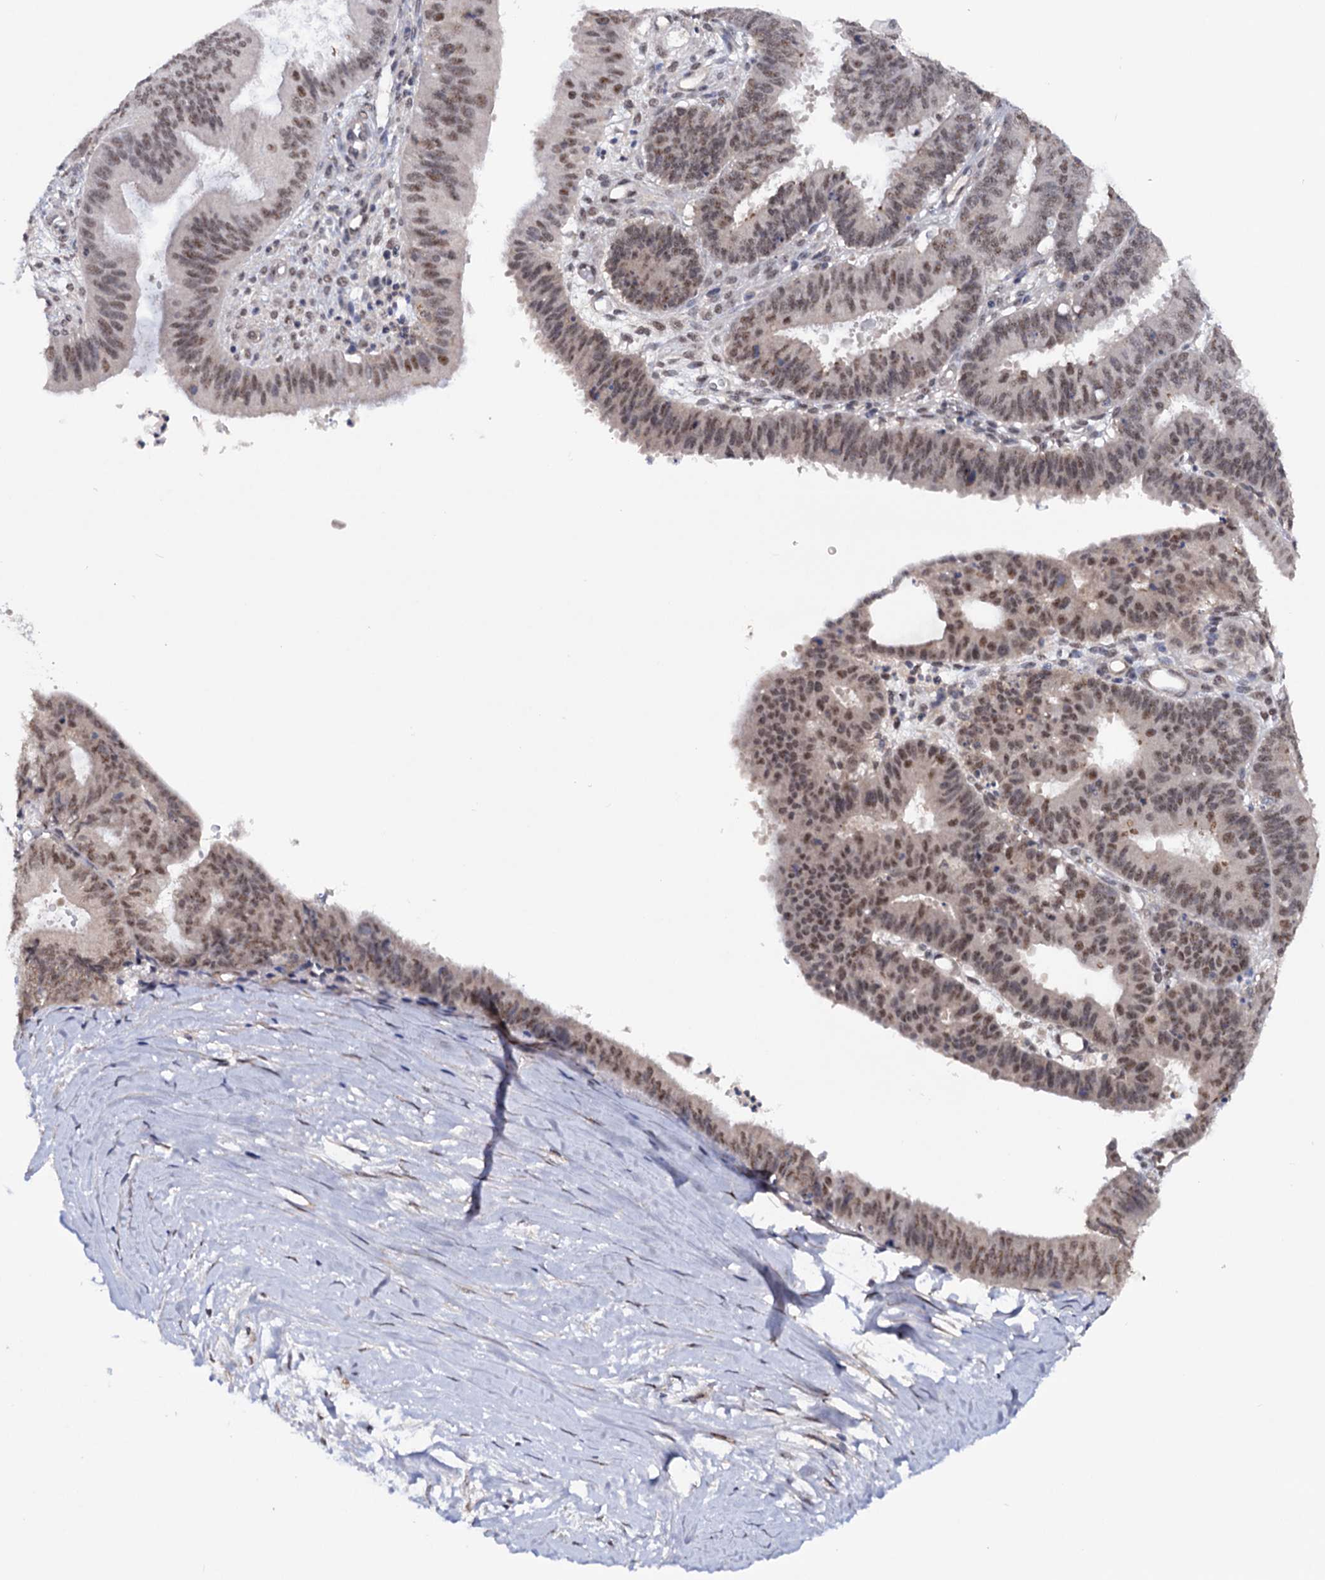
{"staining": {"intensity": "moderate", "quantity": "<25%", "location": "nuclear"}, "tissue": "ovarian cancer", "cell_type": "Tumor cells", "image_type": "cancer", "snomed": [{"axis": "morphology", "description": "Carcinoma, endometroid"}, {"axis": "topography", "description": "Appendix"}, {"axis": "topography", "description": "Ovary"}], "caption": "Moderate nuclear positivity is present in about <25% of tumor cells in ovarian endometroid carcinoma.", "gene": "TBC1D12", "patient": {"sex": "female", "age": 42}}